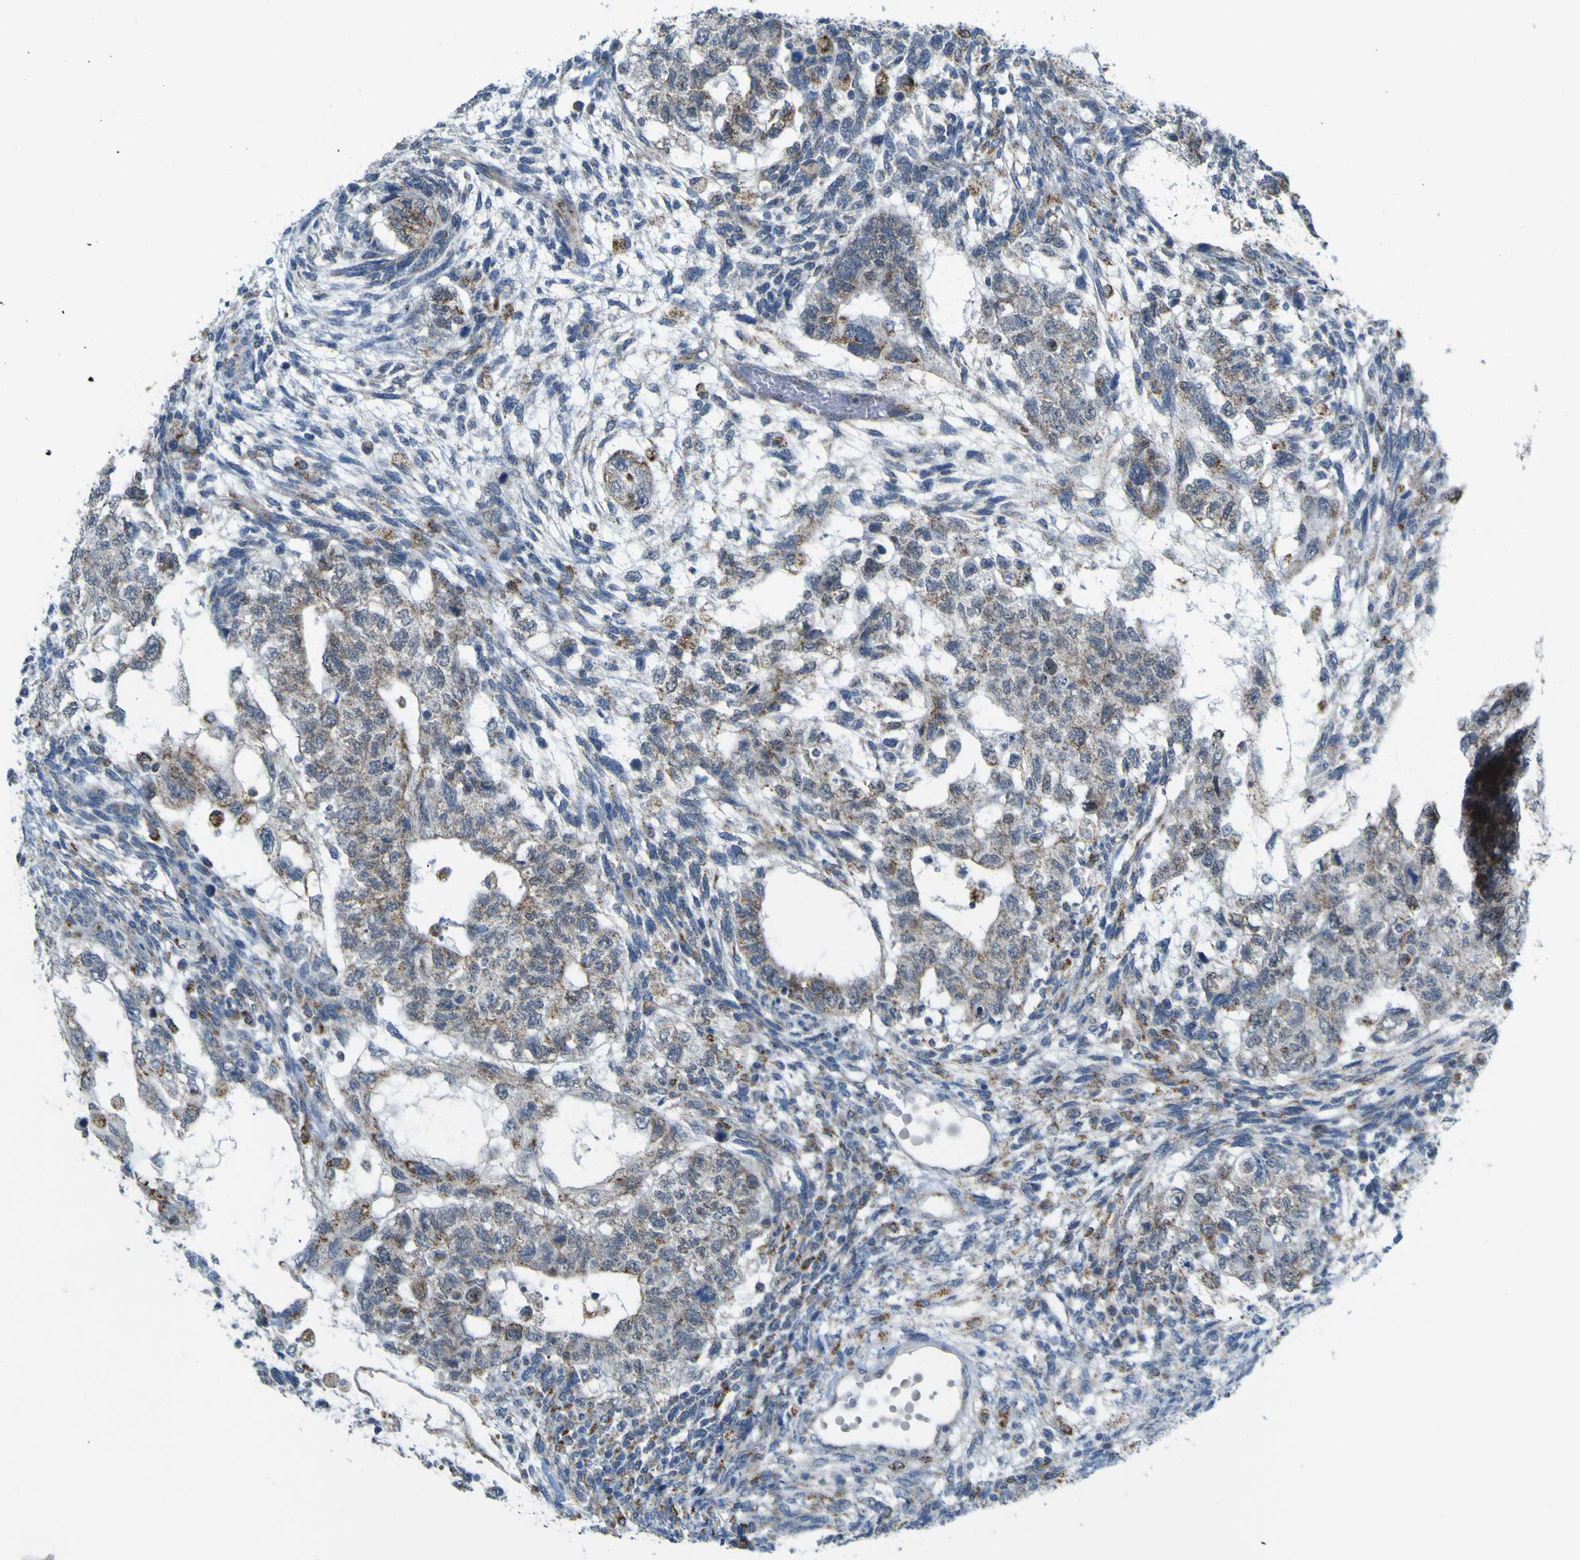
{"staining": {"intensity": "weak", "quantity": "25%-75%", "location": "cytoplasmic/membranous"}, "tissue": "testis cancer", "cell_type": "Tumor cells", "image_type": "cancer", "snomed": [{"axis": "morphology", "description": "Normal tissue, NOS"}, {"axis": "morphology", "description": "Carcinoma, Embryonal, NOS"}, {"axis": "topography", "description": "Testis"}], "caption": "The micrograph shows a brown stain indicating the presence of a protein in the cytoplasmic/membranous of tumor cells in testis embryonal carcinoma.", "gene": "ACBD5", "patient": {"sex": "male", "age": 36}}